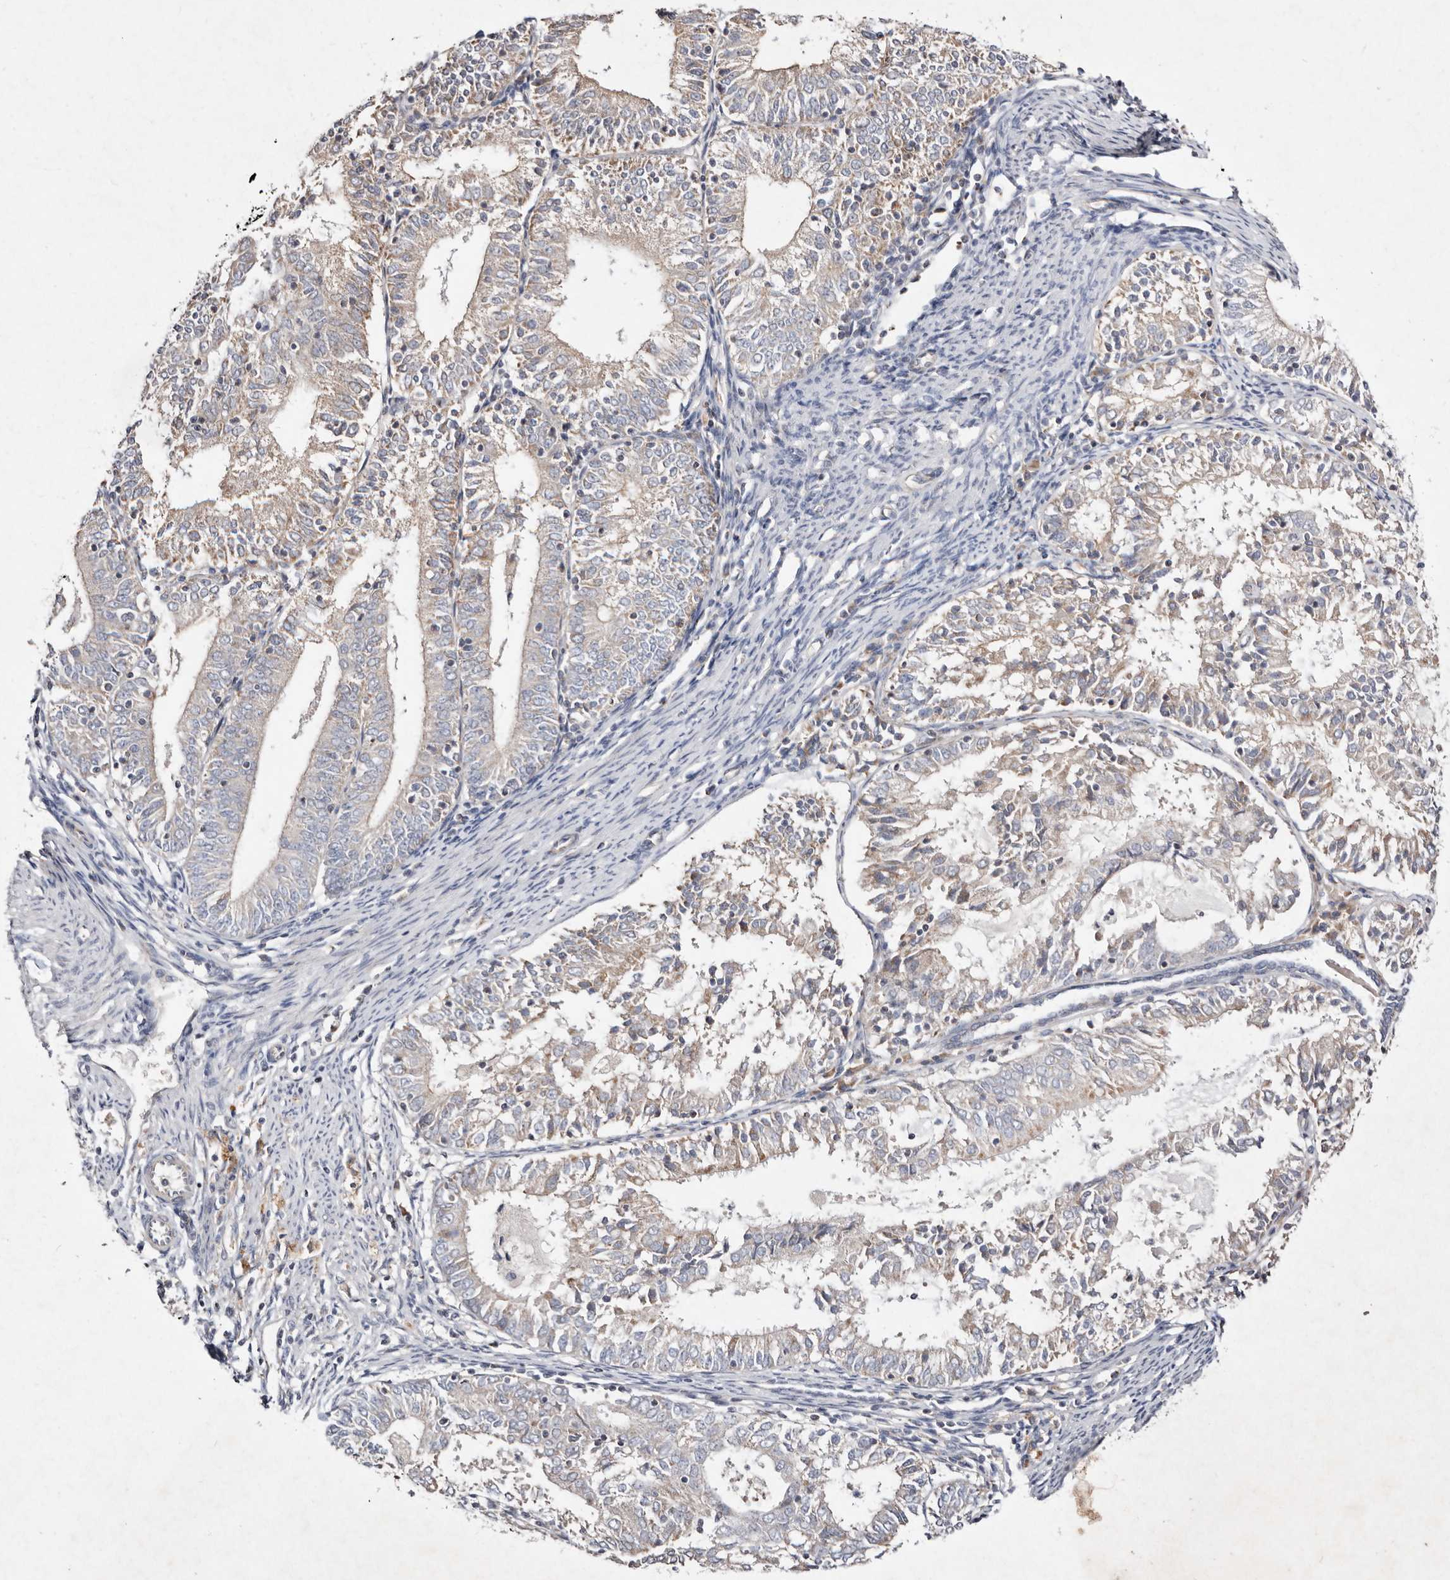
{"staining": {"intensity": "weak", "quantity": "<25%", "location": "cytoplasmic/membranous"}, "tissue": "endometrial cancer", "cell_type": "Tumor cells", "image_type": "cancer", "snomed": [{"axis": "morphology", "description": "Adenocarcinoma, NOS"}, {"axis": "topography", "description": "Endometrium"}], "caption": "A micrograph of human adenocarcinoma (endometrial) is negative for staining in tumor cells.", "gene": "SLC25A20", "patient": {"sex": "female", "age": 57}}